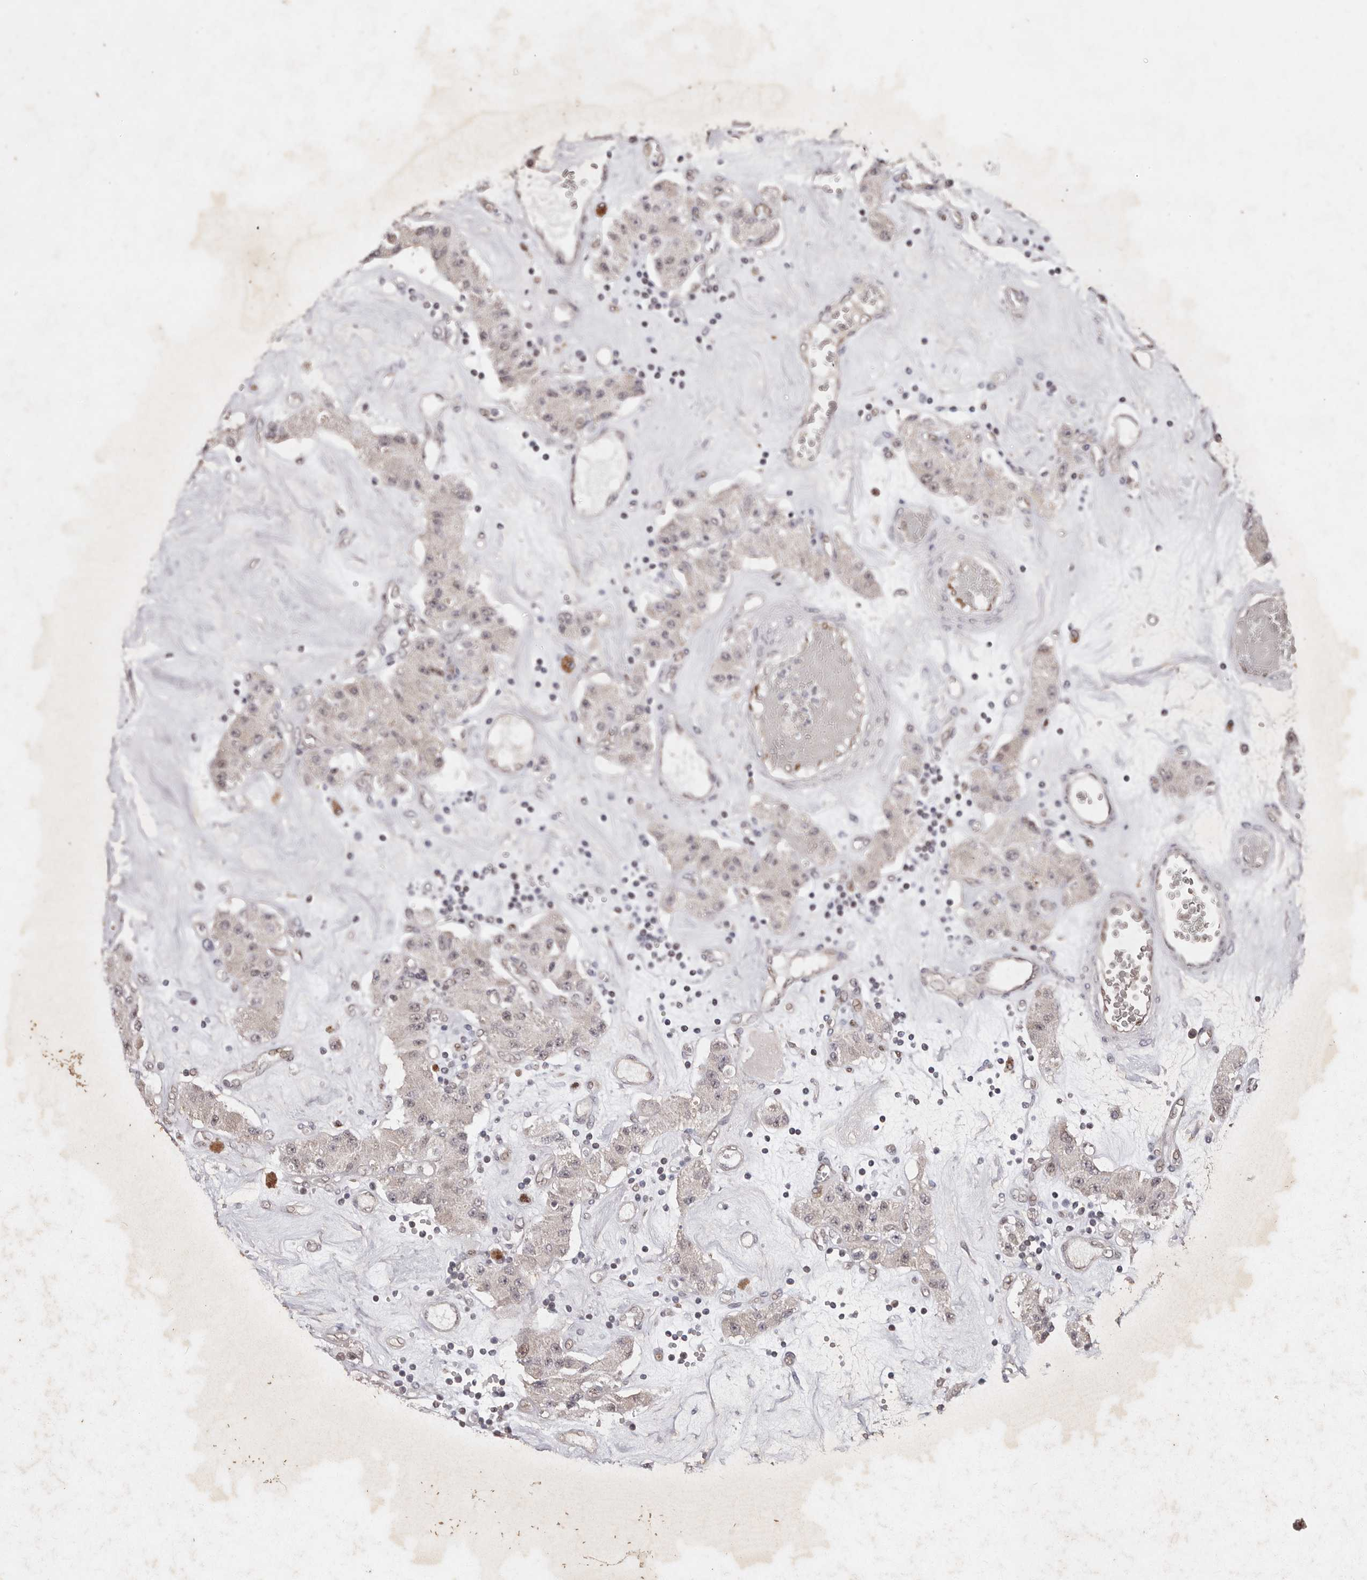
{"staining": {"intensity": "negative", "quantity": "none", "location": "none"}, "tissue": "carcinoid", "cell_type": "Tumor cells", "image_type": "cancer", "snomed": [{"axis": "morphology", "description": "Carcinoid, malignant, NOS"}, {"axis": "topography", "description": "Pancreas"}], "caption": "The immunohistochemistry (IHC) photomicrograph has no significant staining in tumor cells of carcinoid (malignant) tissue.", "gene": "KLF7", "patient": {"sex": "male", "age": 41}}